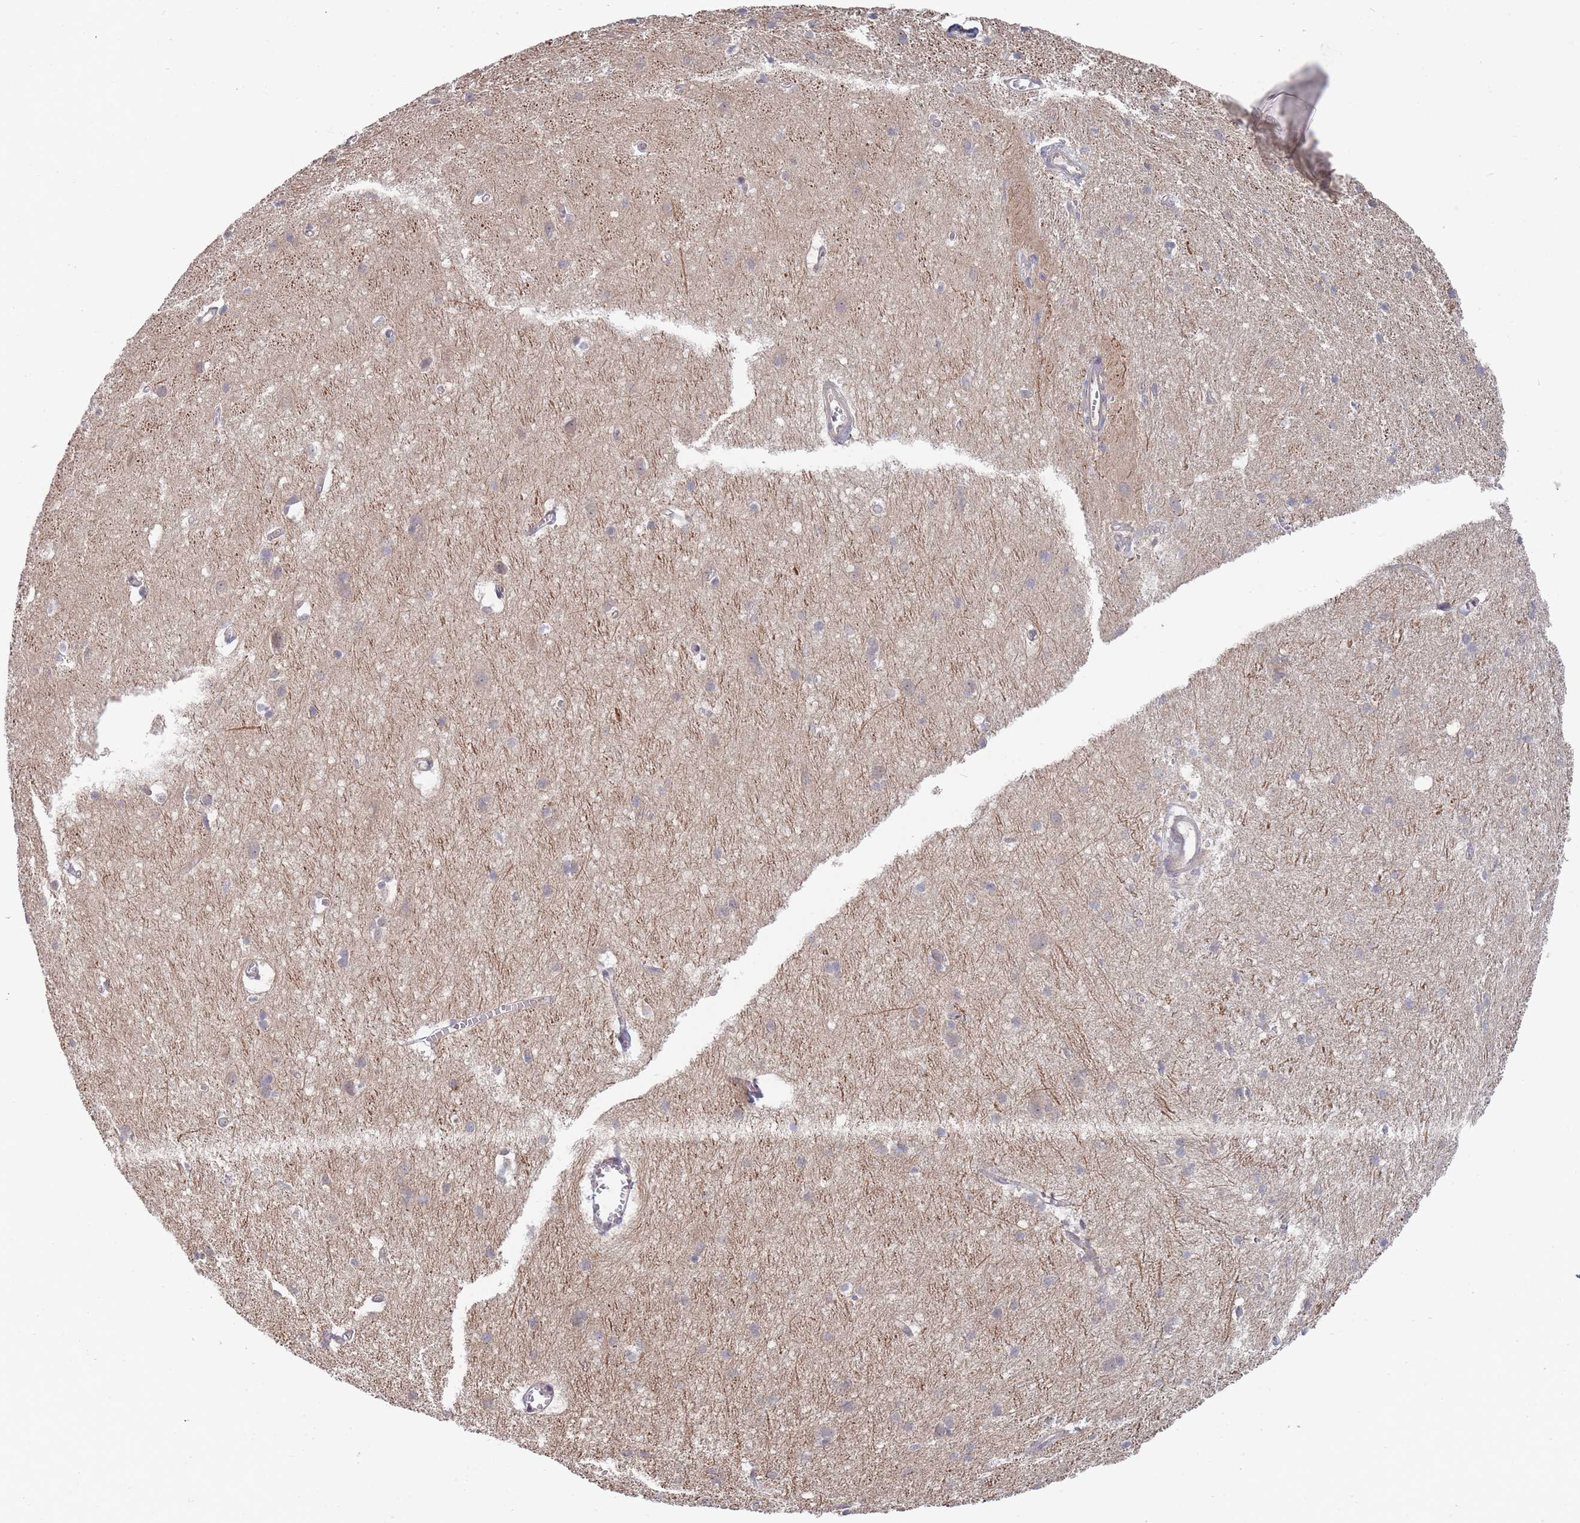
{"staining": {"intensity": "negative", "quantity": "none", "location": "none"}, "tissue": "cerebral cortex", "cell_type": "Endothelial cells", "image_type": "normal", "snomed": [{"axis": "morphology", "description": "Normal tissue, NOS"}, {"axis": "topography", "description": "Cerebral cortex"}], "caption": "A high-resolution photomicrograph shows immunohistochemistry (IHC) staining of unremarkable cerebral cortex, which shows no significant staining in endothelial cells.", "gene": "SLC35F5", "patient": {"sex": "male", "age": 54}}